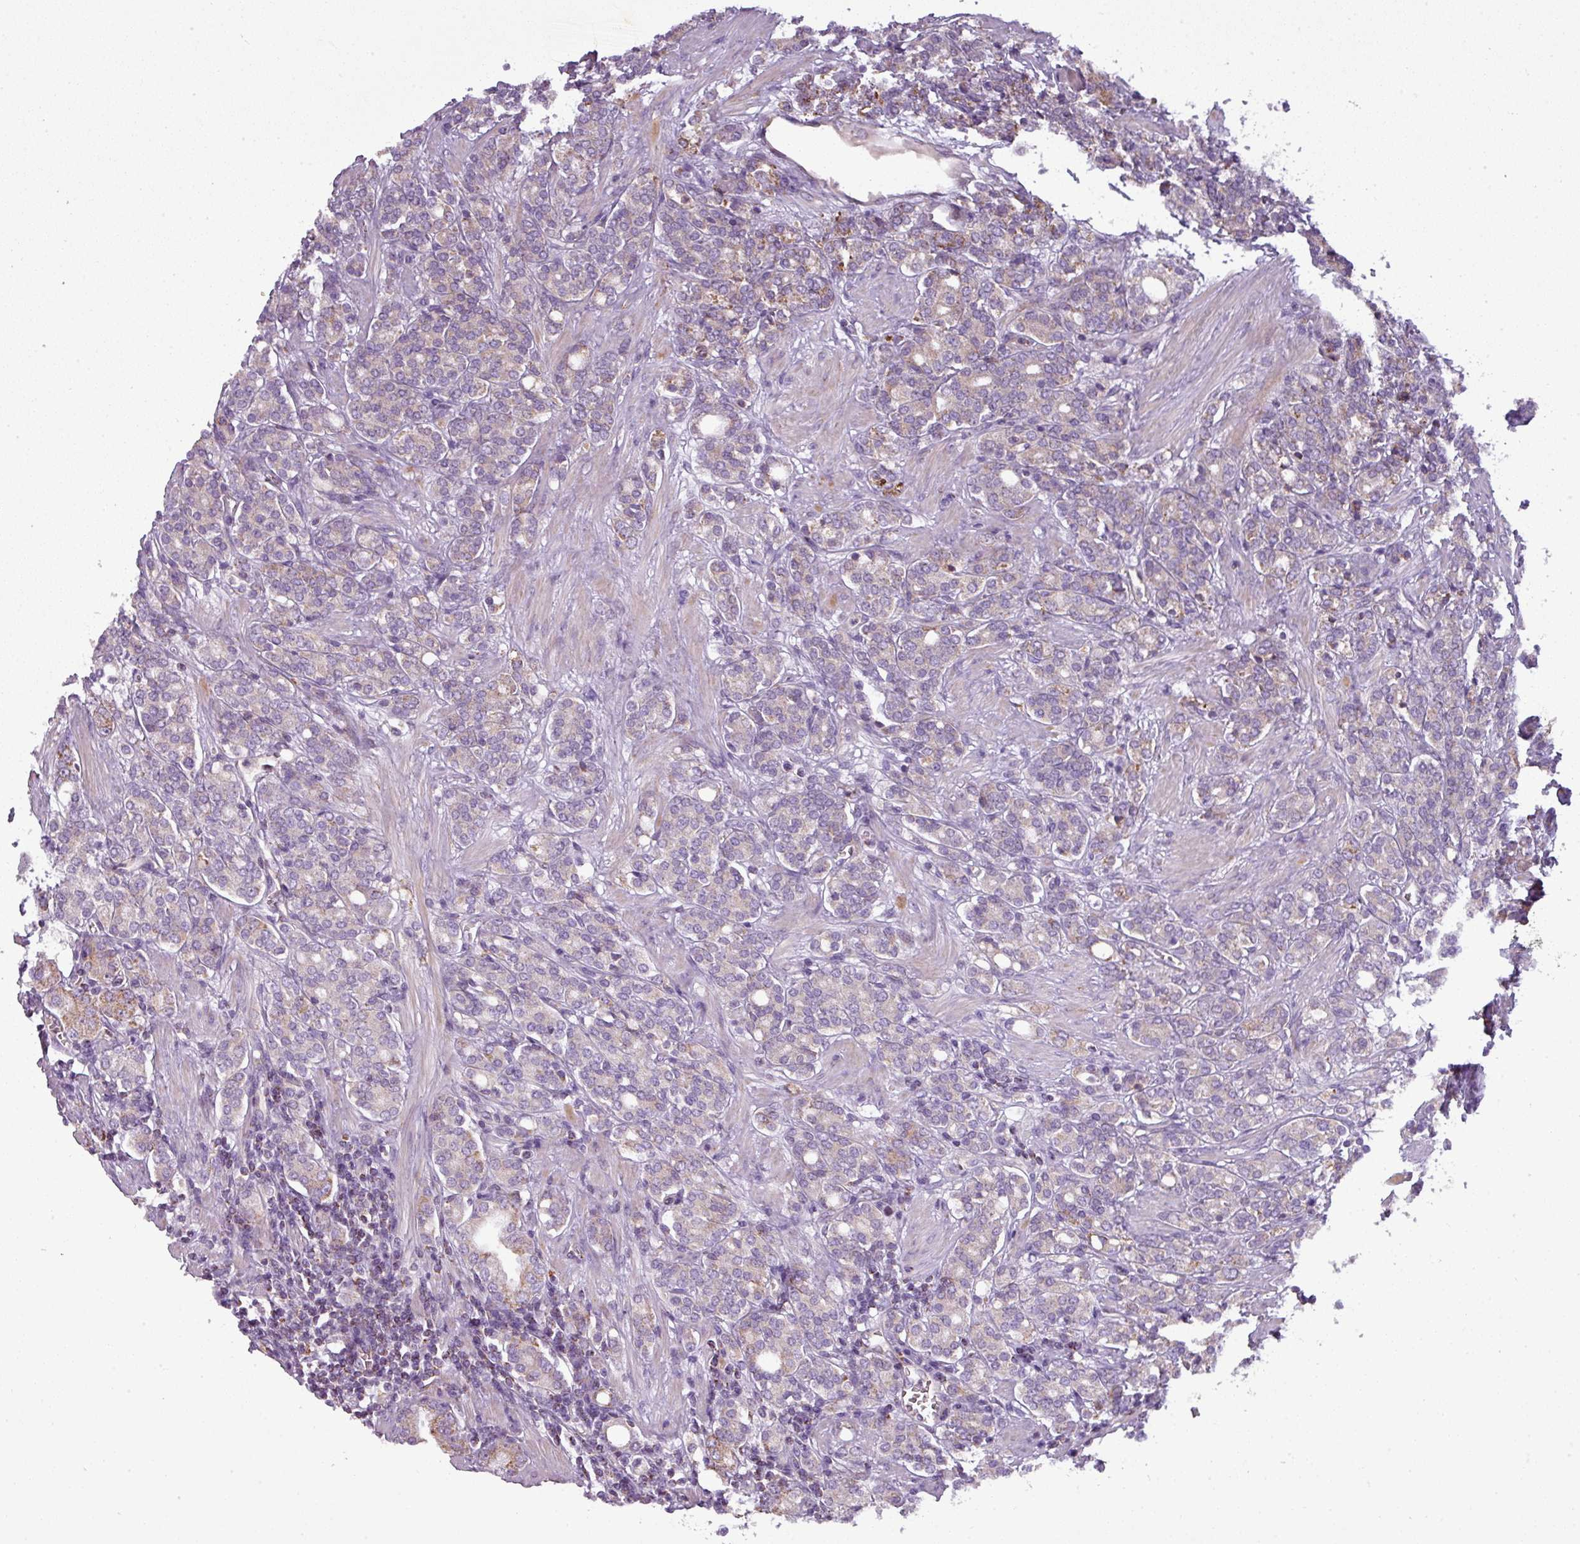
{"staining": {"intensity": "weak", "quantity": "25%-75%", "location": "cytoplasmic/membranous"}, "tissue": "prostate cancer", "cell_type": "Tumor cells", "image_type": "cancer", "snomed": [{"axis": "morphology", "description": "Adenocarcinoma, High grade"}, {"axis": "topography", "description": "Prostate"}], "caption": "Protein expression analysis of prostate adenocarcinoma (high-grade) exhibits weak cytoplasmic/membranous expression in about 25%-75% of tumor cells. The protein is shown in brown color, while the nuclei are stained blue.", "gene": "PNMA6A", "patient": {"sex": "male", "age": 62}}